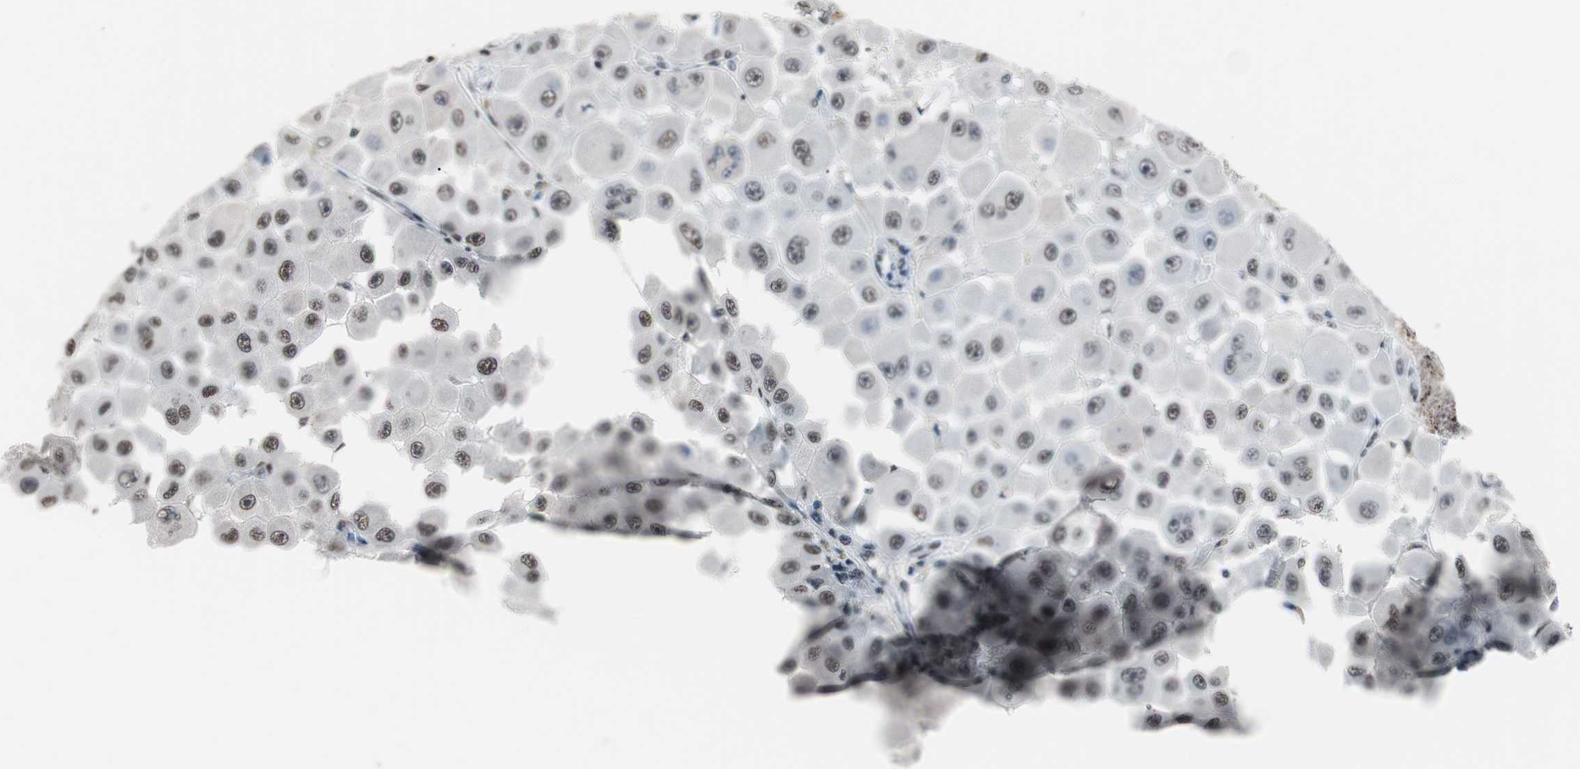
{"staining": {"intensity": "moderate", "quantity": "25%-75%", "location": "cytoplasmic/membranous"}, "tissue": "melanoma", "cell_type": "Tumor cells", "image_type": "cancer", "snomed": [{"axis": "morphology", "description": "Malignant melanoma, NOS"}, {"axis": "topography", "description": "Skin"}], "caption": "Immunohistochemistry staining of malignant melanoma, which reveals medium levels of moderate cytoplasmic/membranous expression in about 25%-75% of tumor cells indicating moderate cytoplasmic/membranous protein expression. The staining was performed using DAB (3,3'-diaminobenzidine) (brown) for protein detection and nuclei were counterstained in hematoxylin (blue).", "gene": "TAF7", "patient": {"sex": "female", "age": 81}}